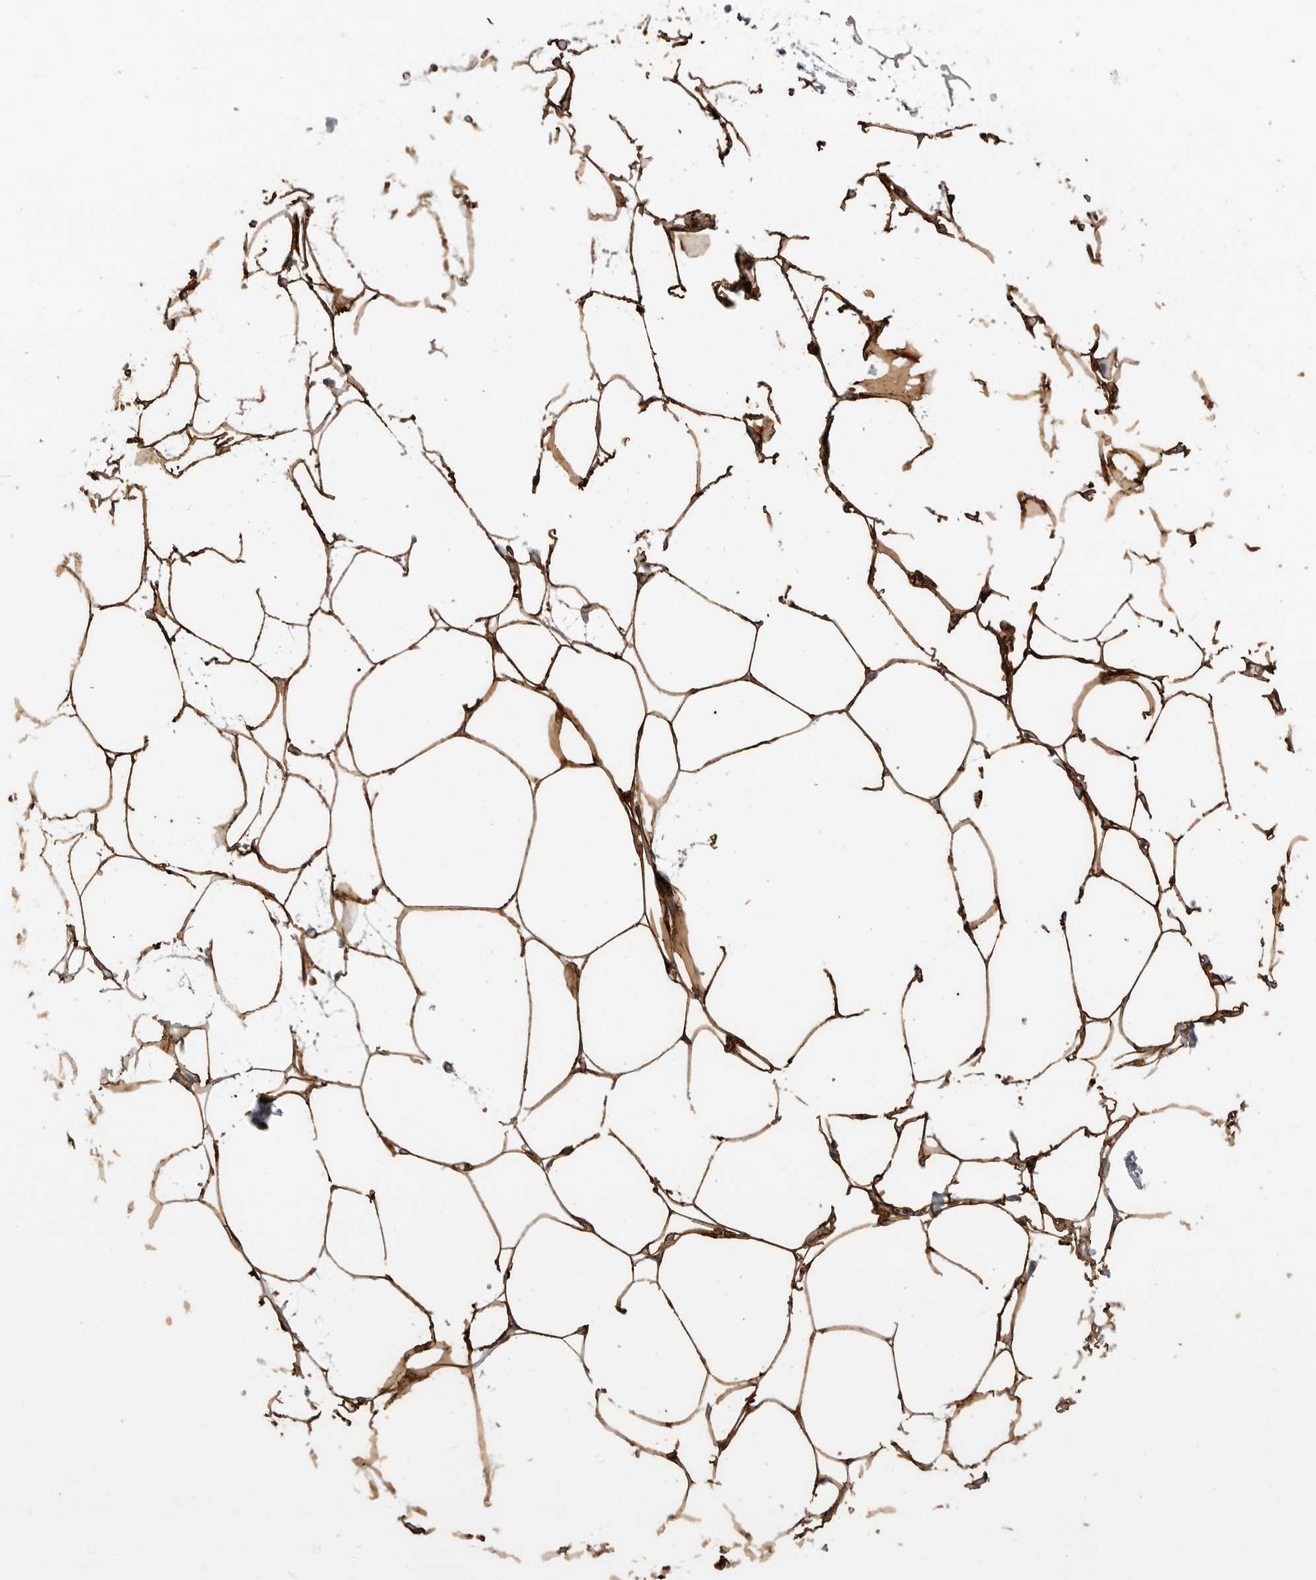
{"staining": {"intensity": "strong", "quantity": ">75%", "location": "cytoplasmic/membranous"}, "tissue": "adipose tissue", "cell_type": "Adipocytes", "image_type": "normal", "snomed": [{"axis": "morphology", "description": "Normal tissue, NOS"}, {"axis": "morphology", "description": "Fibrosis, NOS"}, {"axis": "topography", "description": "Breast"}, {"axis": "topography", "description": "Adipose tissue"}], "caption": "A histopathology image showing strong cytoplasmic/membranous positivity in approximately >75% of adipocytes in unremarkable adipose tissue, as visualized by brown immunohistochemical staining.", "gene": "AOC3", "patient": {"sex": "female", "age": 39}}